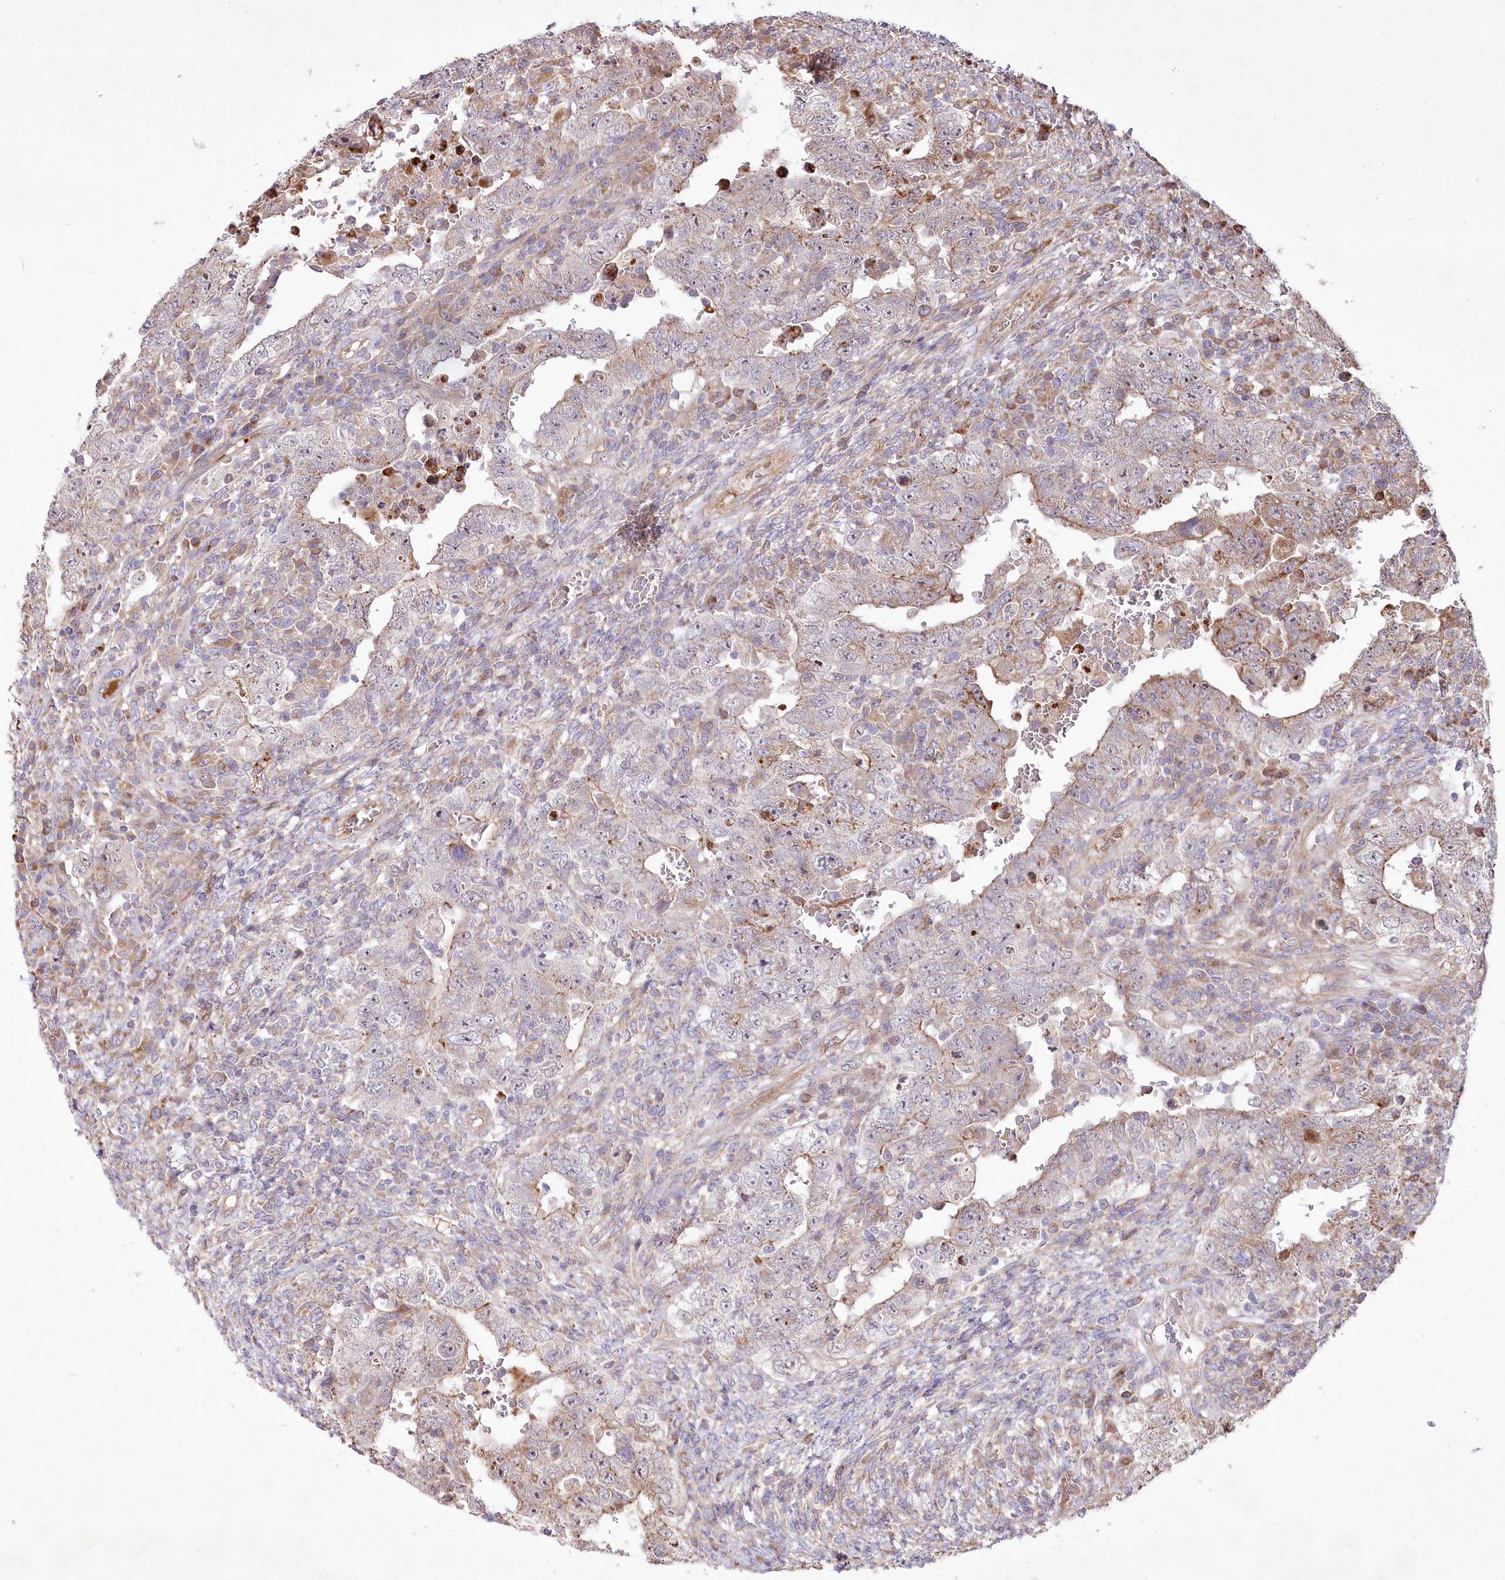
{"staining": {"intensity": "moderate", "quantity": "<25%", "location": "cytoplasmic/membranous"}, "tissue": "testis cancer", "cell_type": "Tumor cells", "image_type": "cancer", "snomed": [{"axis": "morphology", "description": "Carcinoma, Embryonal, NOS"}, {"axis": "topography", "description": "Testis"}], "caption": "DAB immunohistochemical staining of human testis cancer reveals moderate cytoplasmic/membranous protein staining in about <25% of tumor cells.", "gene": "PSTK", "patient": {"sex": "male", "age": 26}}